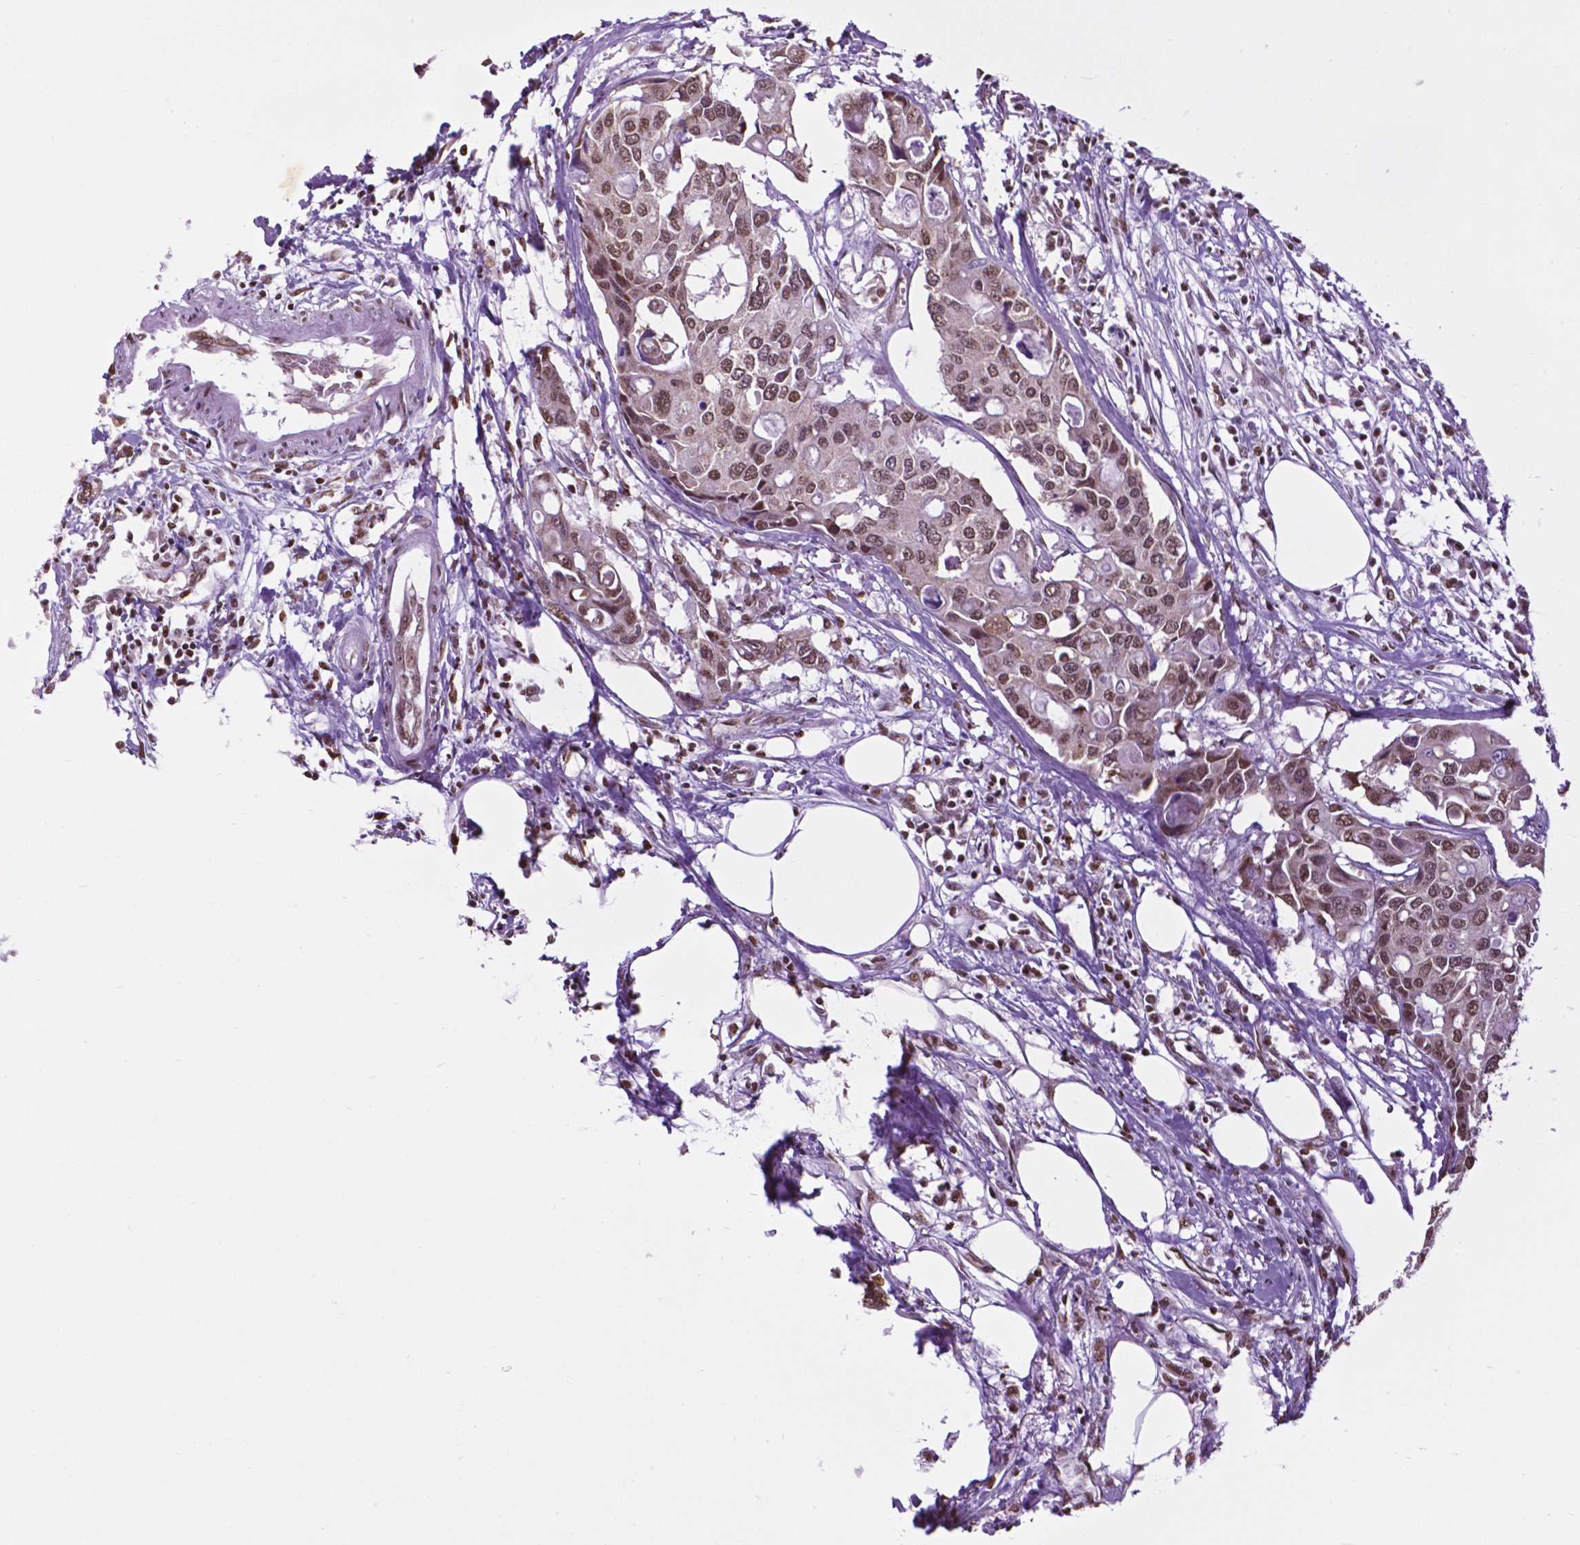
{"staining": {"intensity": "moderate", "quantity": ">75%", "location": "nuclear"}, "tissue": "colorectal cancer", "cell_type": "Tumor cells", "image_type": "cancer", "snomed": [{"axis": "morphology", "description": "Adenocarcinoma, NOS"}, {"axis": "topography", "description": "Colon"}], "caption": "Protein staining of colorectal adenocarcinoma tissue demonstrates moderate nuclear staining in about >75% of tumor cells.", "gene": "COL23A1", "patient": {"sex": "male", "age": 77}}